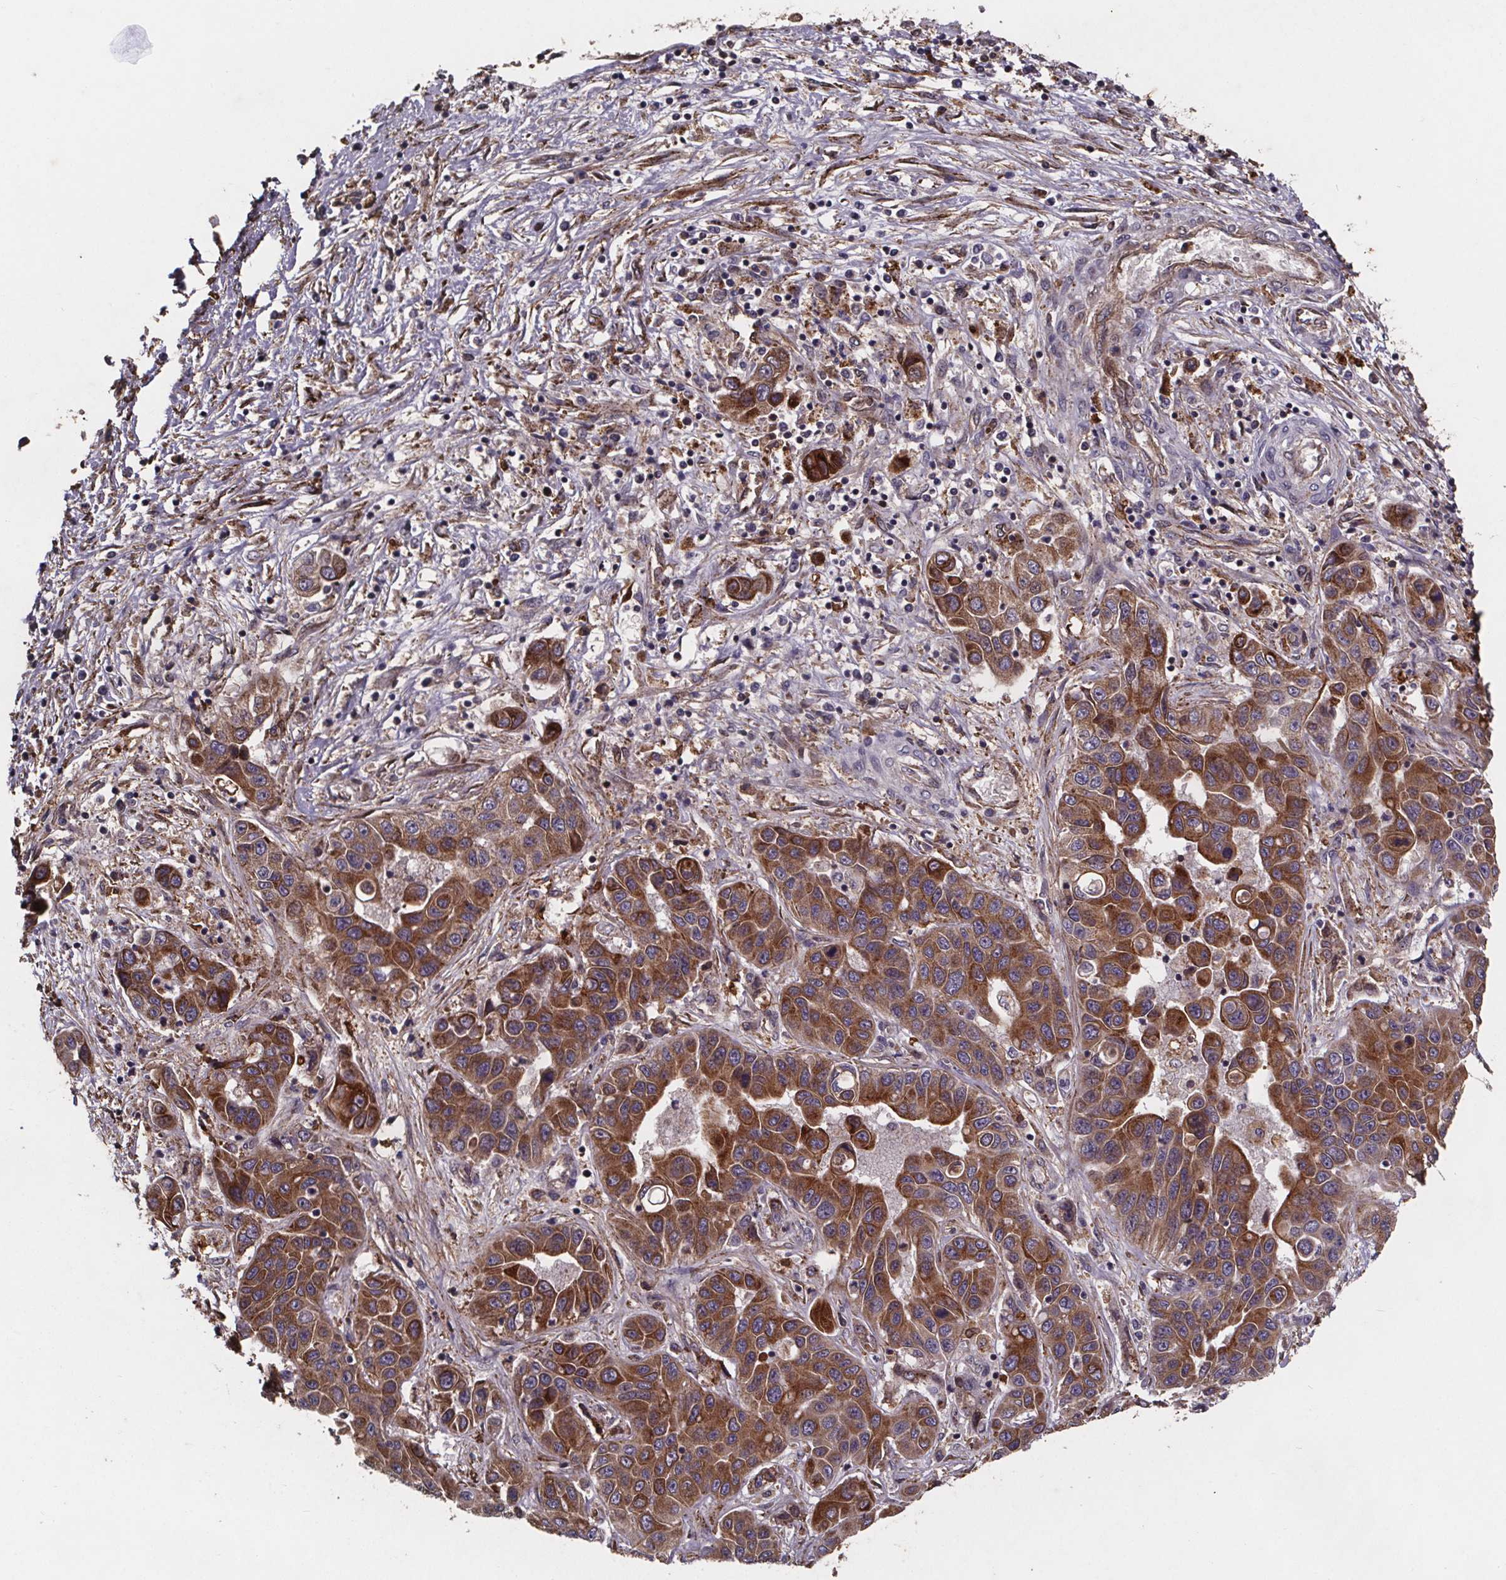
{"staining": {"intensity": "strong", "quantity": ">75%", "location": "cytoplasmic/membranous"}, "tissue": "liver cancer", "cell_type": "Tumor cells", "image_type": "cancer", "snomed": [{"axis": "morphology", "description": "Cholangiocarcinoma"}, {"axis": "topography", "description": "Liver"}], "caption": "A histopathology image of liver cancer (cholangiocarcinoma) stained for a protein exhibits strong cytoplasmic/membranous brown staining in tumor cells. (brown staining indicates protein expression, while blue staining denotes nuclei).", "gene": "FASTKD3", "patient": {"sex": "female", "age": 52}}